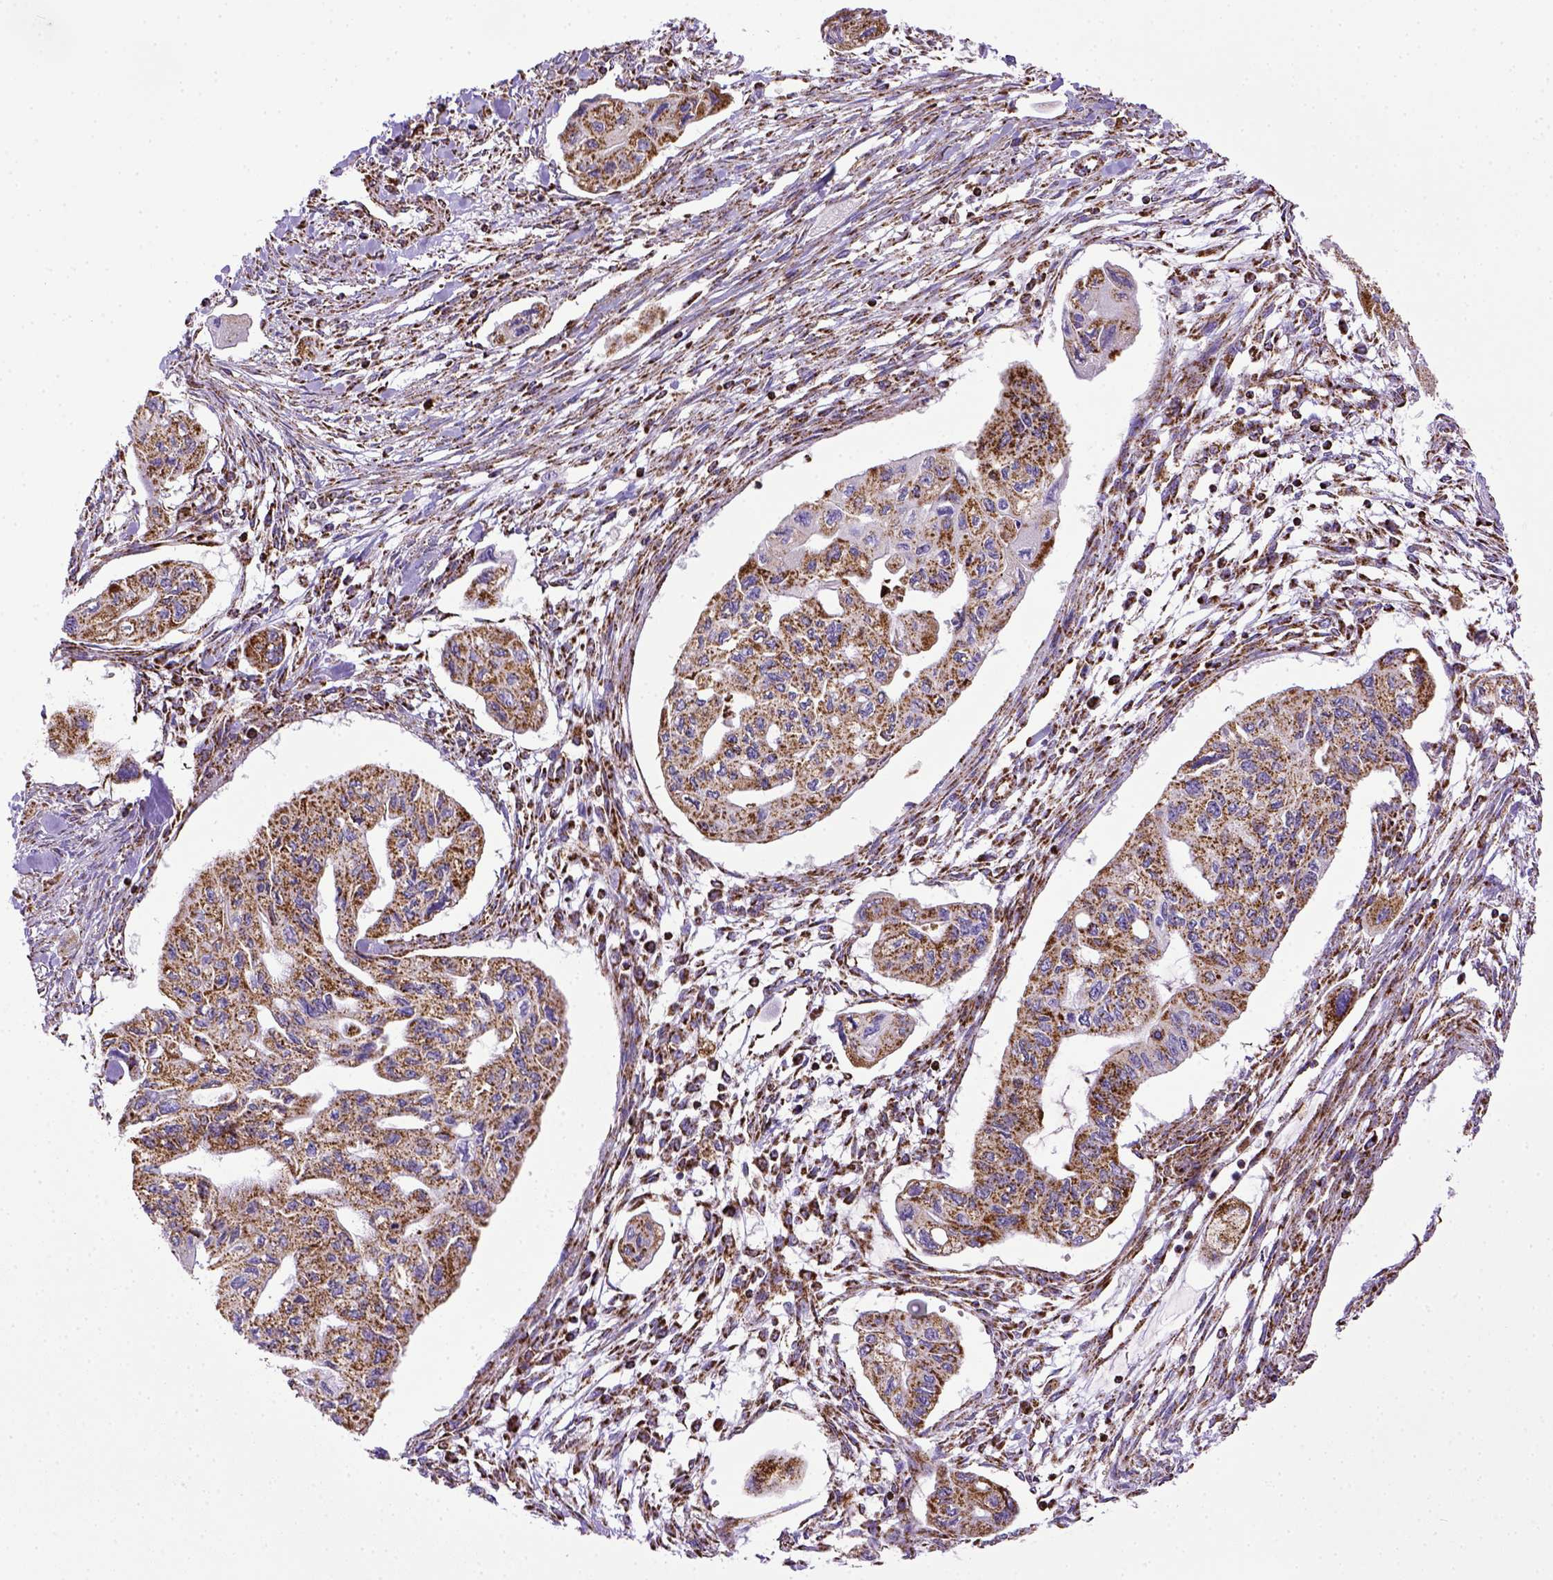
{"staining": {"intensity": "moderate", "quantity": ">75%", "location": "cytoplasmic/membranous"}, "tissue": "pancreatic cancer", "cell_type": "Tumor cells", "image_type": "cancer", "snomed": [{"axis": "morphology", "description": "Adenocarcinoma, NOS"}, {"axis": "topography", "description": "Pancreas"}], "caption": "Protein staining shows moderate cytoplasmic/membranous expression in about >75% of tumor cells in pancreatic cancer. (DAB = brown stain, brightfield microscopy at high magnification).", "gene": "MT-CO1", "patient": {"sex": "female", "age": 76}}